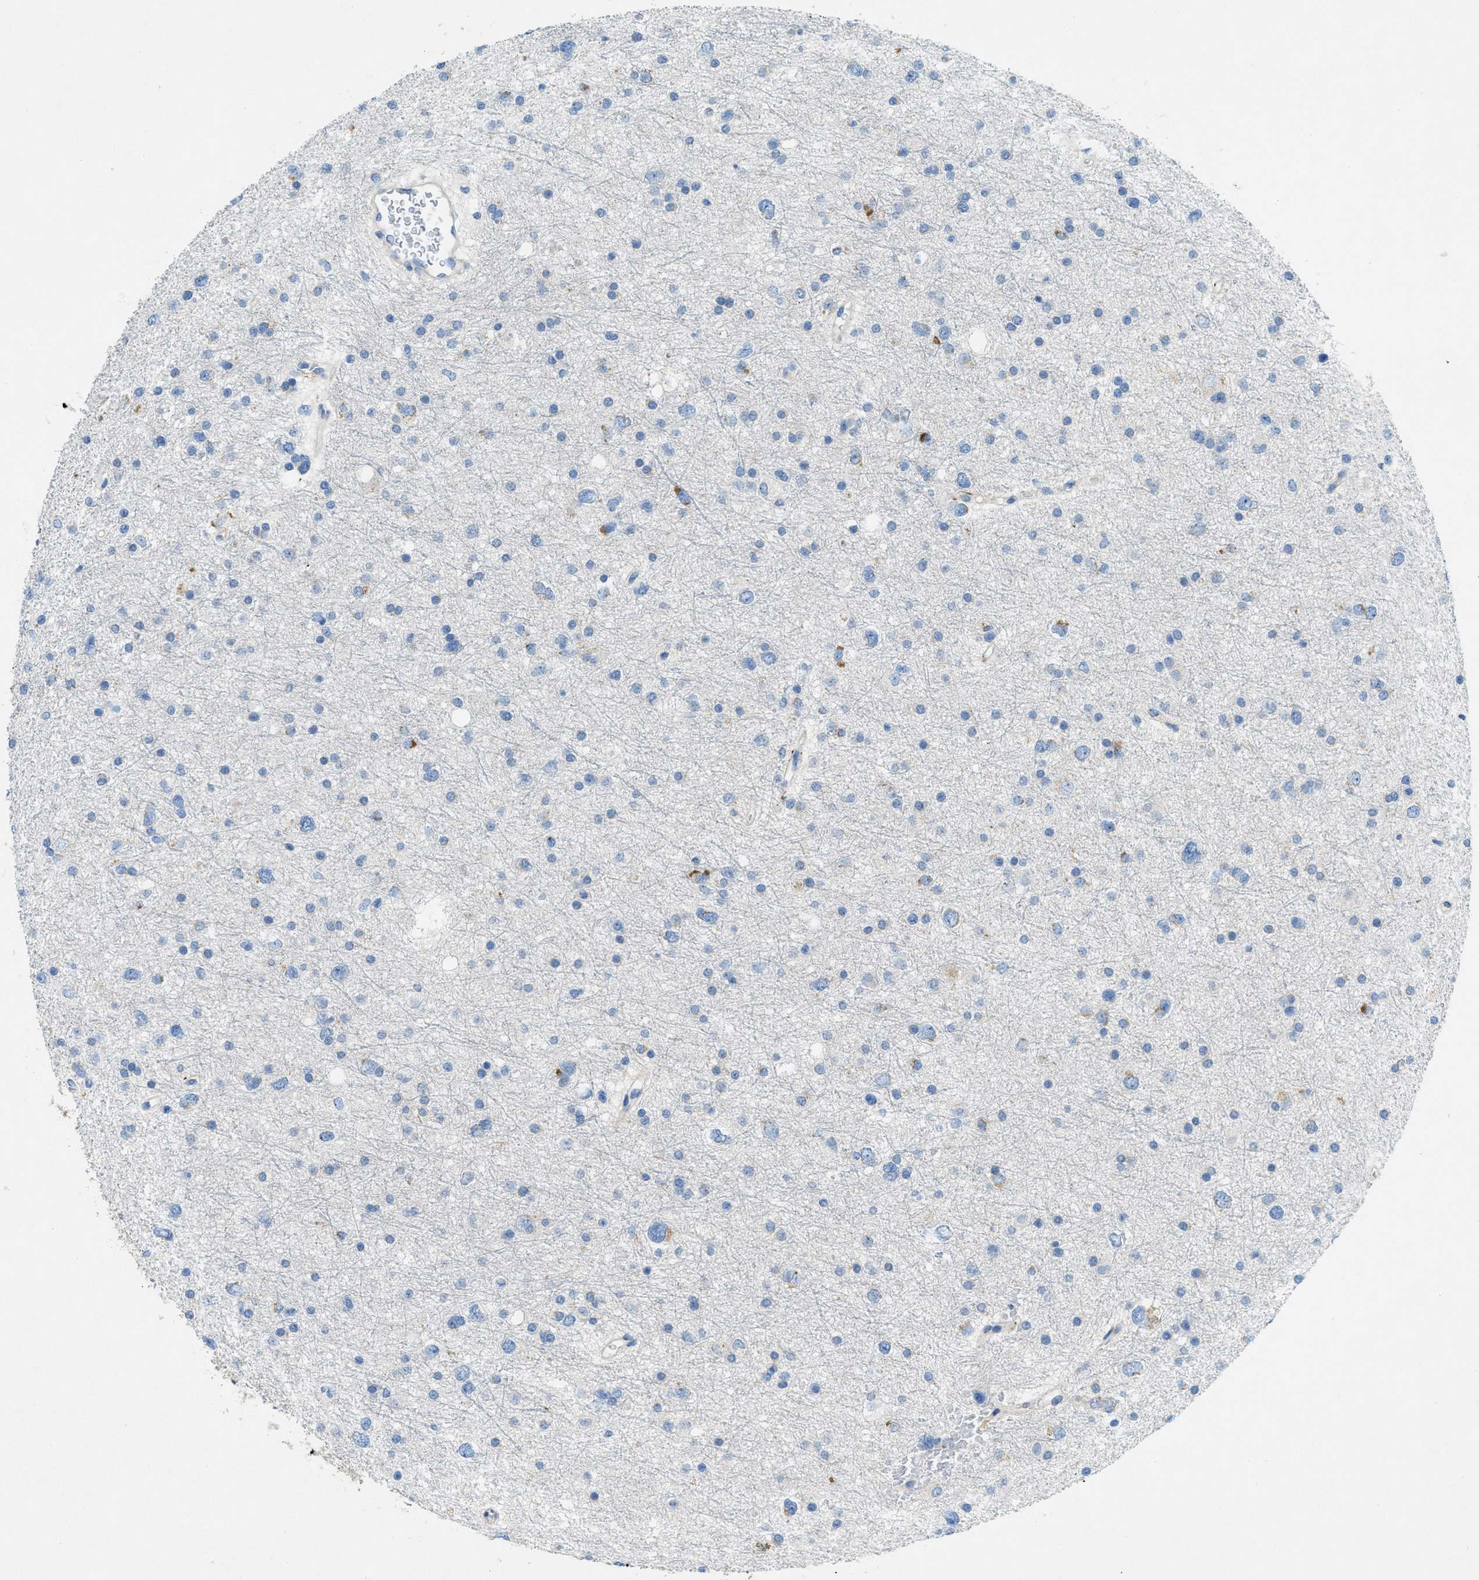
{"staining": {"intensity": "negative", "quantity": "none", "location": "none"}, "tissue": "glioma", "cell_type": "Tumor cells", "image_type": "cancer", "snomed": [{"axis": "morphology", "description": "Glioma, malignant, Low grade"}, {"axis": "topography", "description": "Brain"}], "caption": "Tumor cells are negative for protein expression in human malignant low-grade glioma. Nuclei are stained in blue.", "gene": "CYGB", "patient": {"sex": "female", "age": 37}}